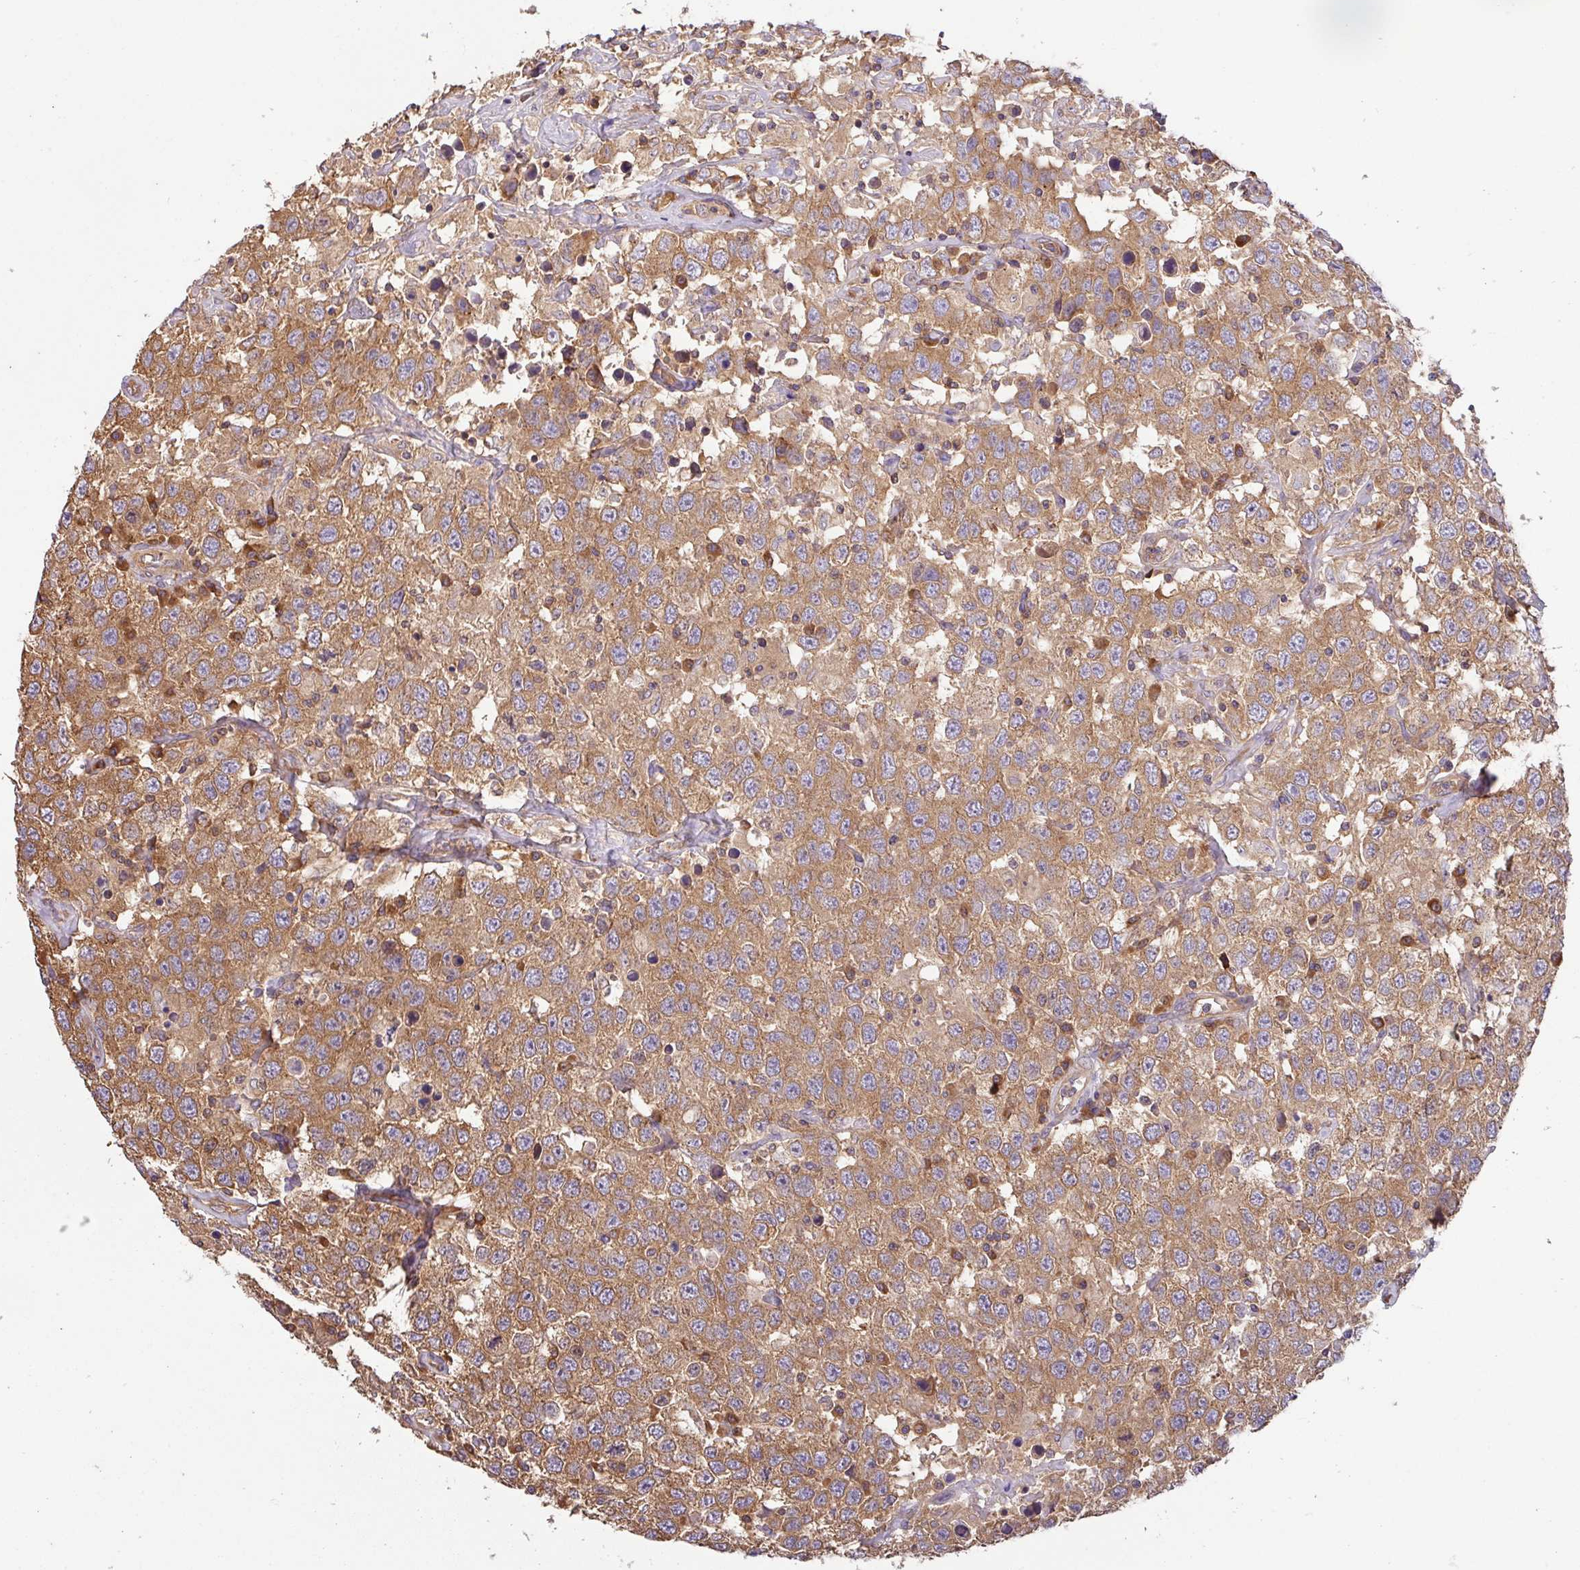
{"staining": {"intensity": "moderate", "quantity": ">75%", "location": "cytoplasmic/membranous"}, "tissue": "testis cancer", "cell_type": "Tumor cells", "image_type": "cancer", "snomed": [{"axis": "morphology", "description": "Seminoma, NOS"}, {"axis": "topography", "description": "Testis"}], "caption": "Immunohistochemistry (IHC) micrograph of neoplastic tissue: human seminoma (testis) stained using immunohistochemistry (IHC) displays medium levels of moderate protein expression localized specifically in the cytoplasmic/membranous of tumor cells, appearing as a cytoplasmic/membranous brown color.", "gene": "GSPT1", "patient": {"sex": "male", "age": 41}}